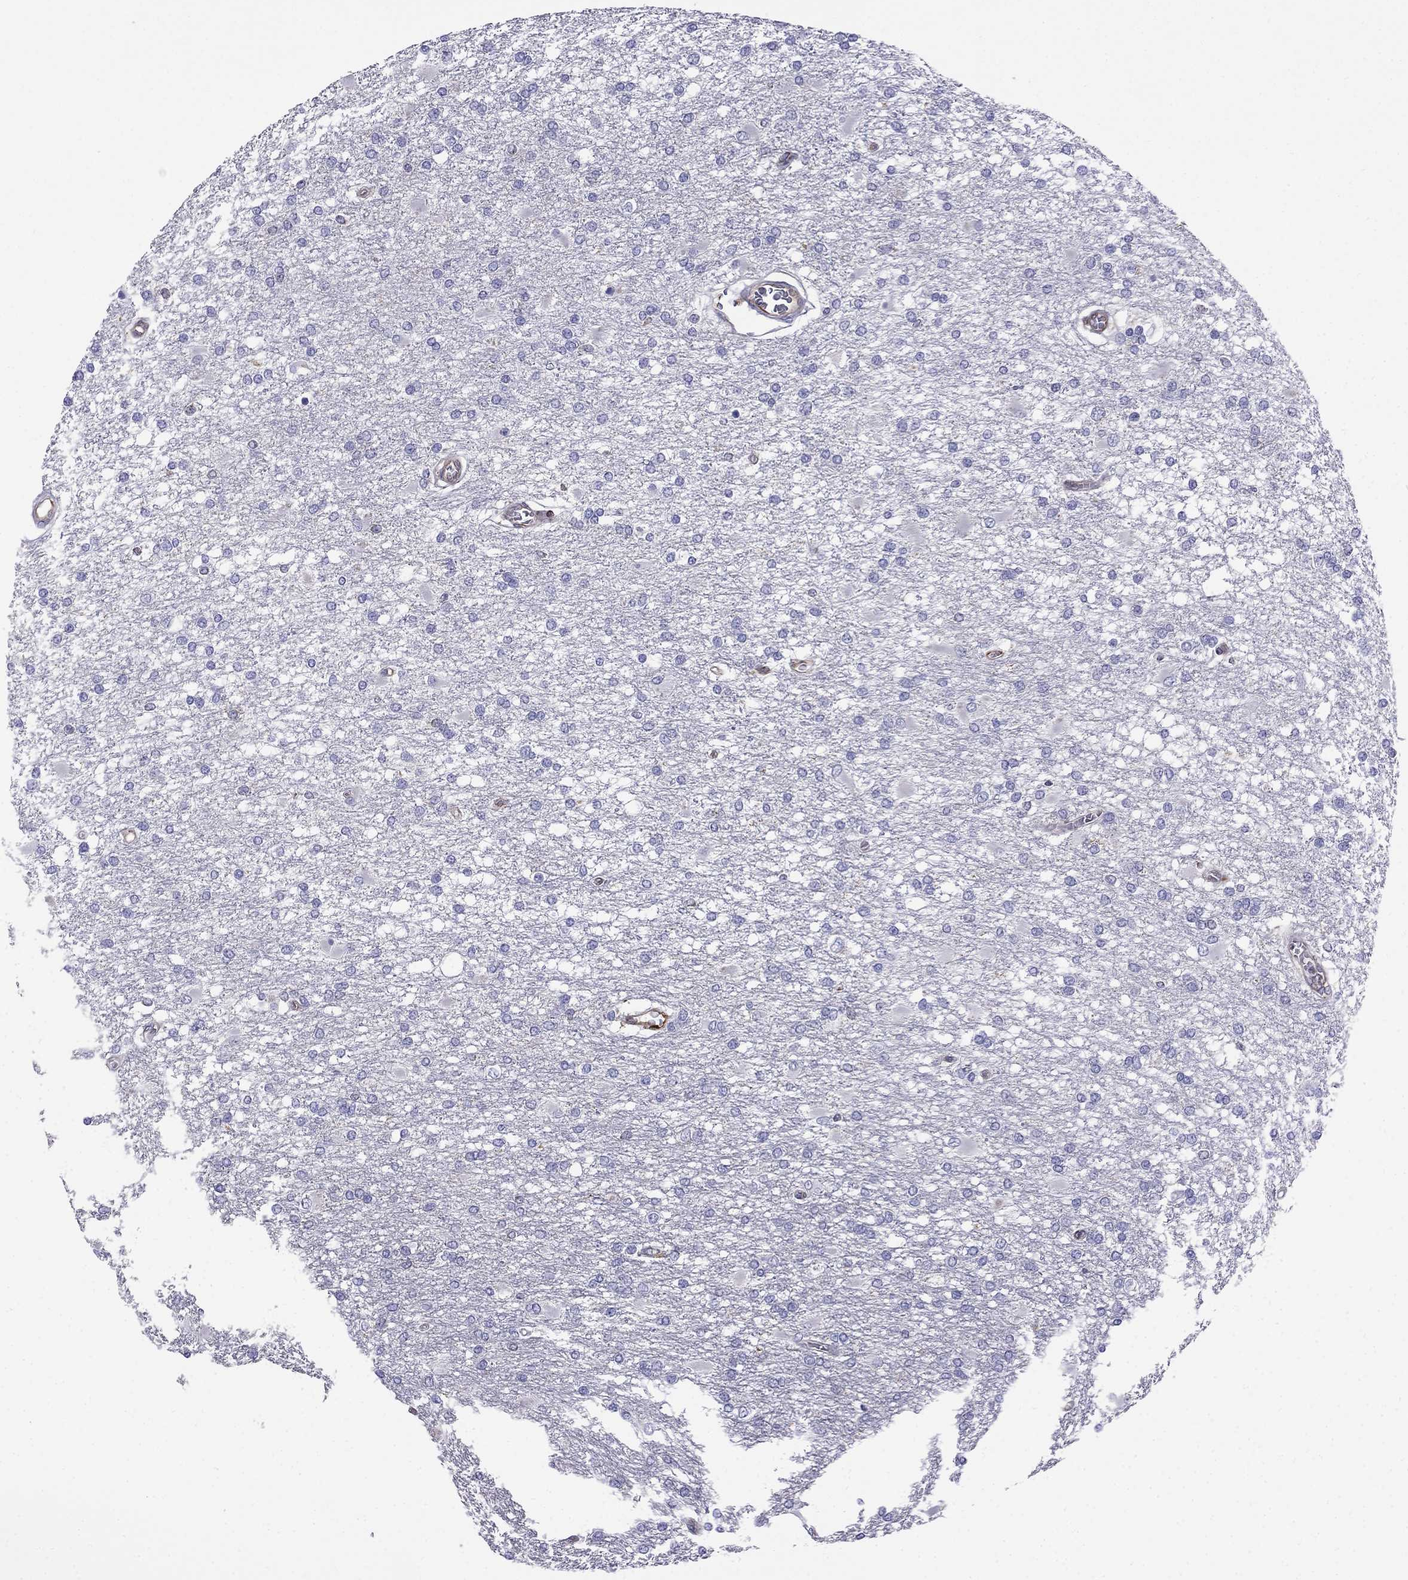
{"staining": {"intensity": "negative", "quantity": "none", "location": "none"}, "tissue": "glioma", "cell_type": "Tumor cells", "image_type": "cancer", "snomed": [{"axis": "morphology", "description": "Glioma, malignant, High grade"}, {"axis": "topography", "description": "Cerebral cortex"}], "caption": "An IHC histopathology image of malignant glioma (high-grade) is shown. There is no staining in tumor cells of malignant glioma (high-grade).", "gene": "GNAL", "patient": {"sex": "male", "age": 79}}